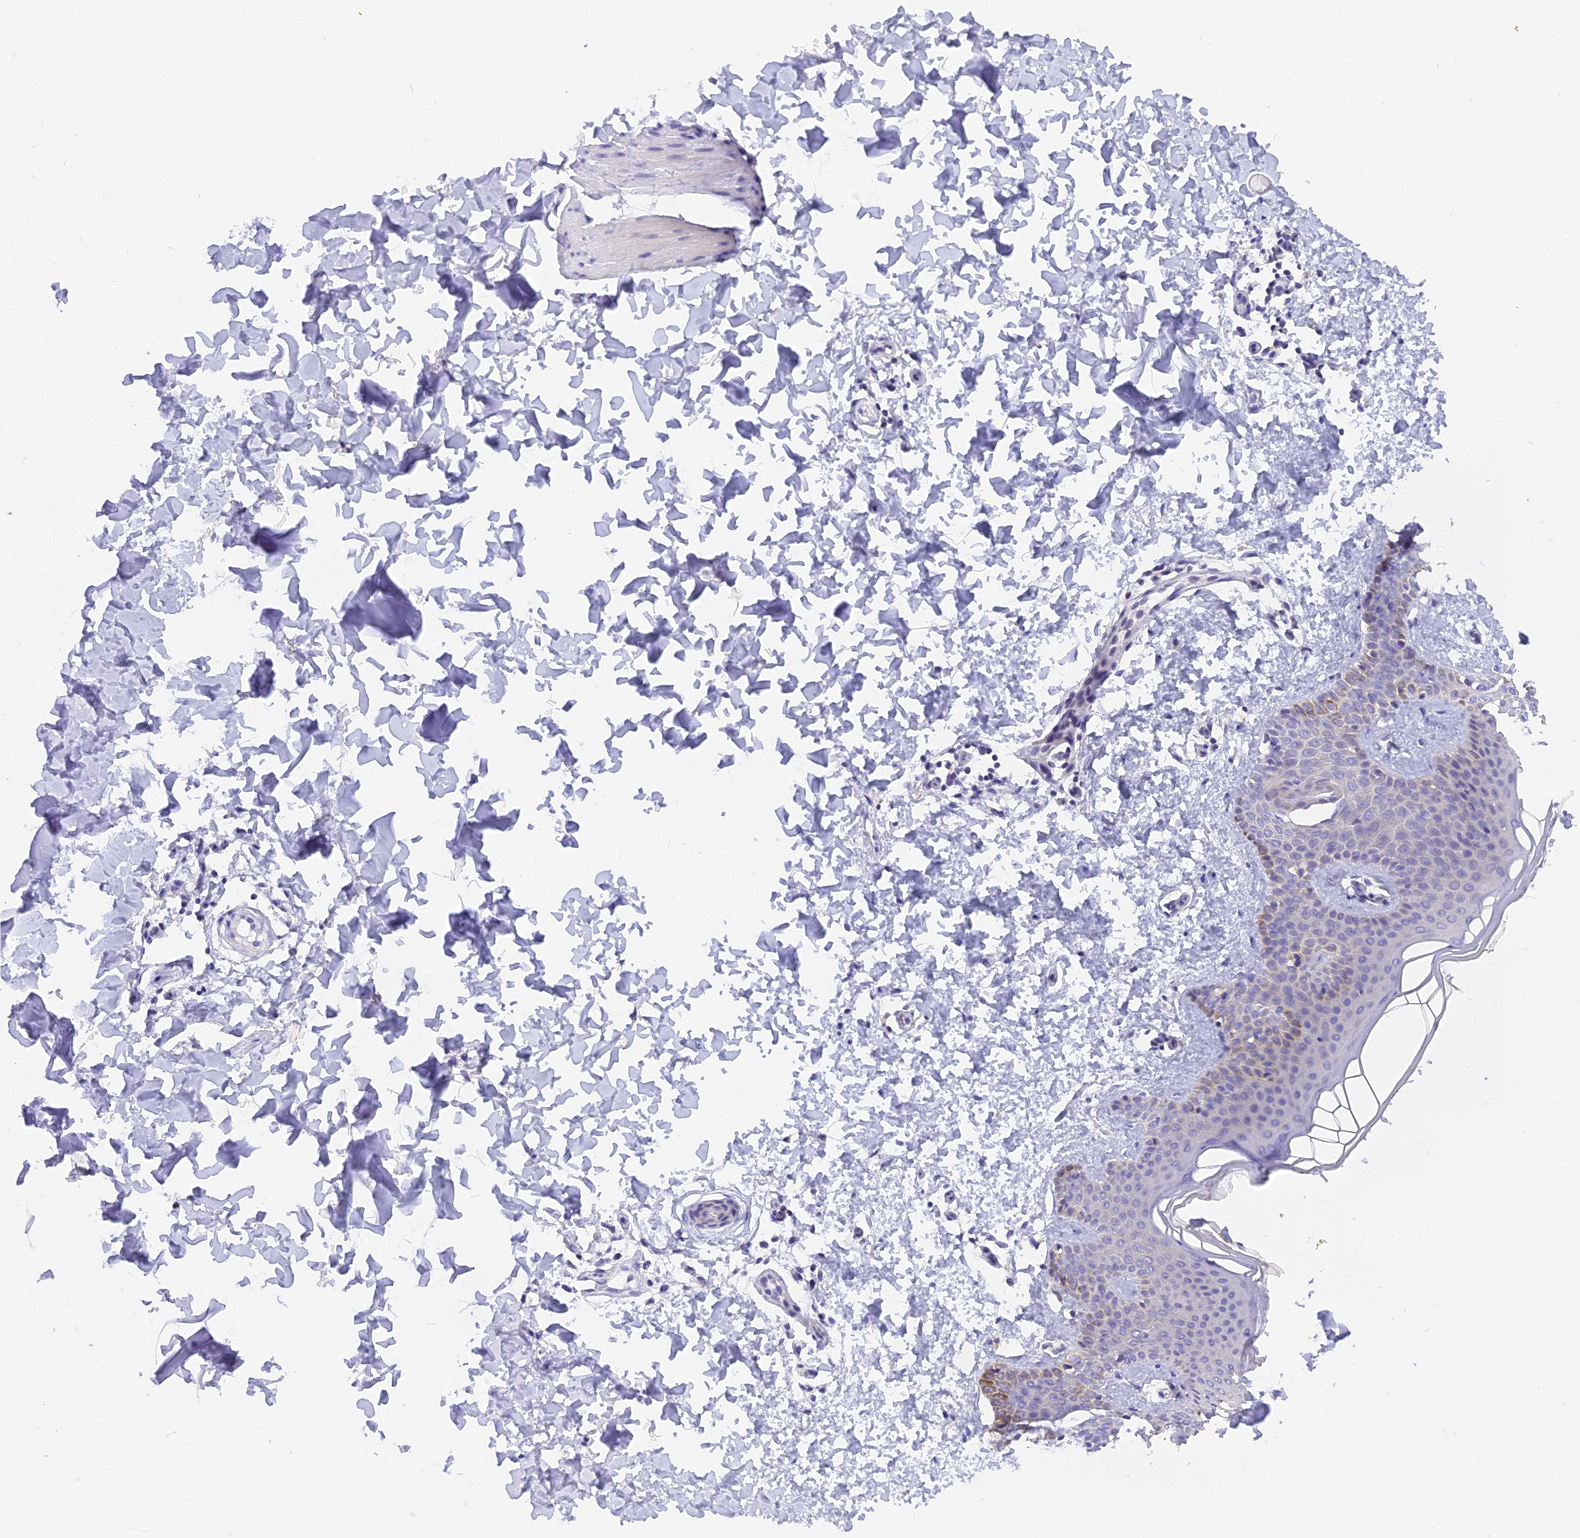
{"staining": {"intensity": "negative", "quantity": "none", "location": "none"}, "tissue": "skin", "cell_type": "Fibroblasts", "image_type": "normal", "snomed": [{"axis": "morphology", "description": "Normal tissue, NOS"}, {"axis": "topography", "description": "Skin"}], "caption": "DAB immunohistochemical staining of normal human skin exhibits no significant staining in fibroblasts. Brightfield microscopy of immunohistochemistry stained with DAB (3,3'-diaminobenzidine) (brown) and hematoxylin (blue), captured at high magnification.", "gene": "TRIM3", "patient": {"sex": "male", "age": 36}}